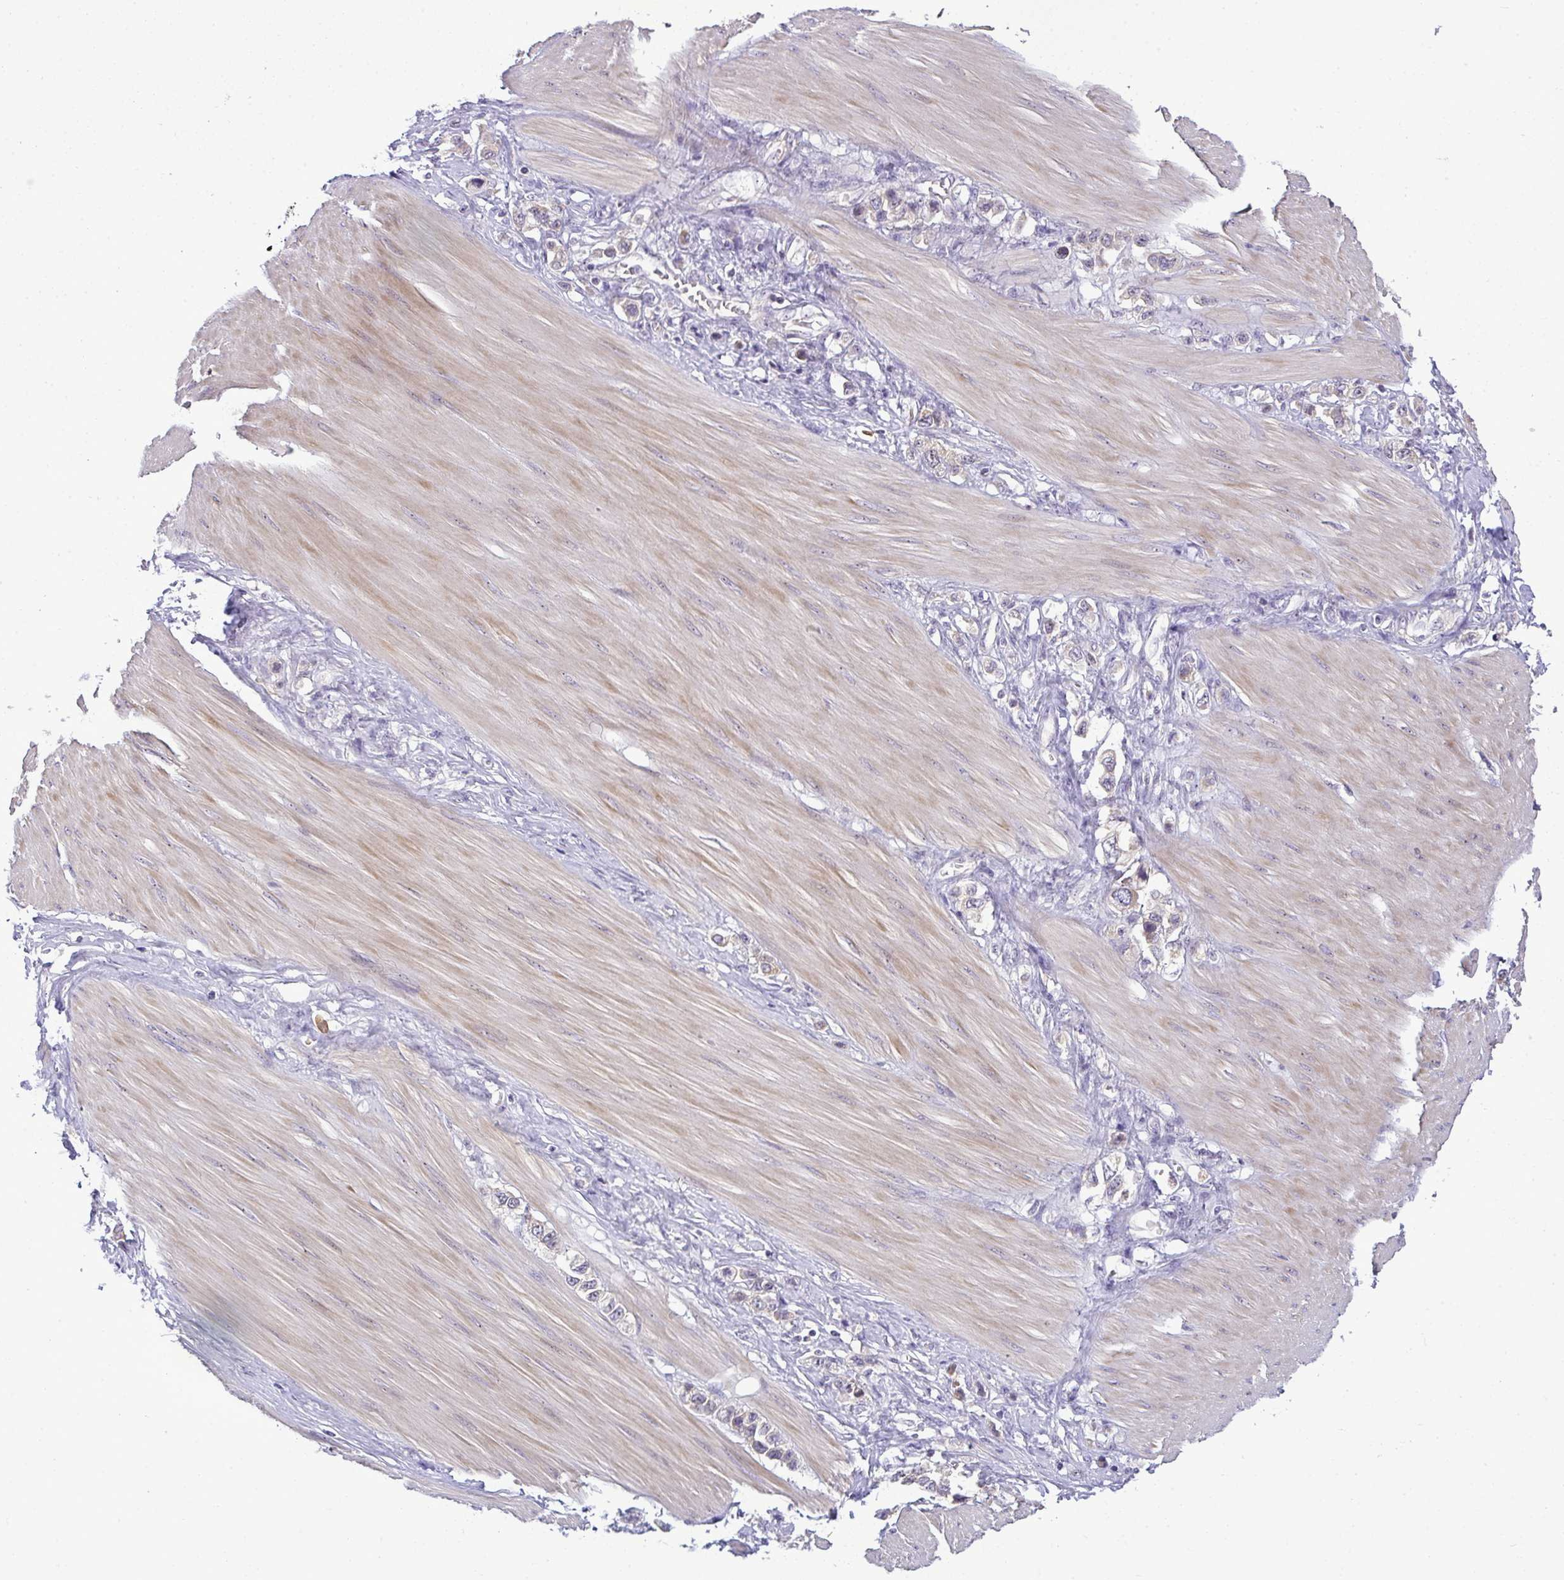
{"staining": {"intensity": "negative", "quantity": "none", "location": "none"}, "tissue": "stomach cancer", "cell_type": "Tumor cells", "image_type": "cancer", "snomed": [{"axis": "morphology", "description": "Adenocarcinoma, NOS"}, {"axis": "topography", "description": "Stomach"}], "caption": "Immunohistochemistry (IHC) image of human stomach cancer (adenocarcinoma) stained for a protein (brown), which reveals no positivity in tumor cells.", "gene": "NT5C1A", "patient": {"sex": "female", "age": 65}}